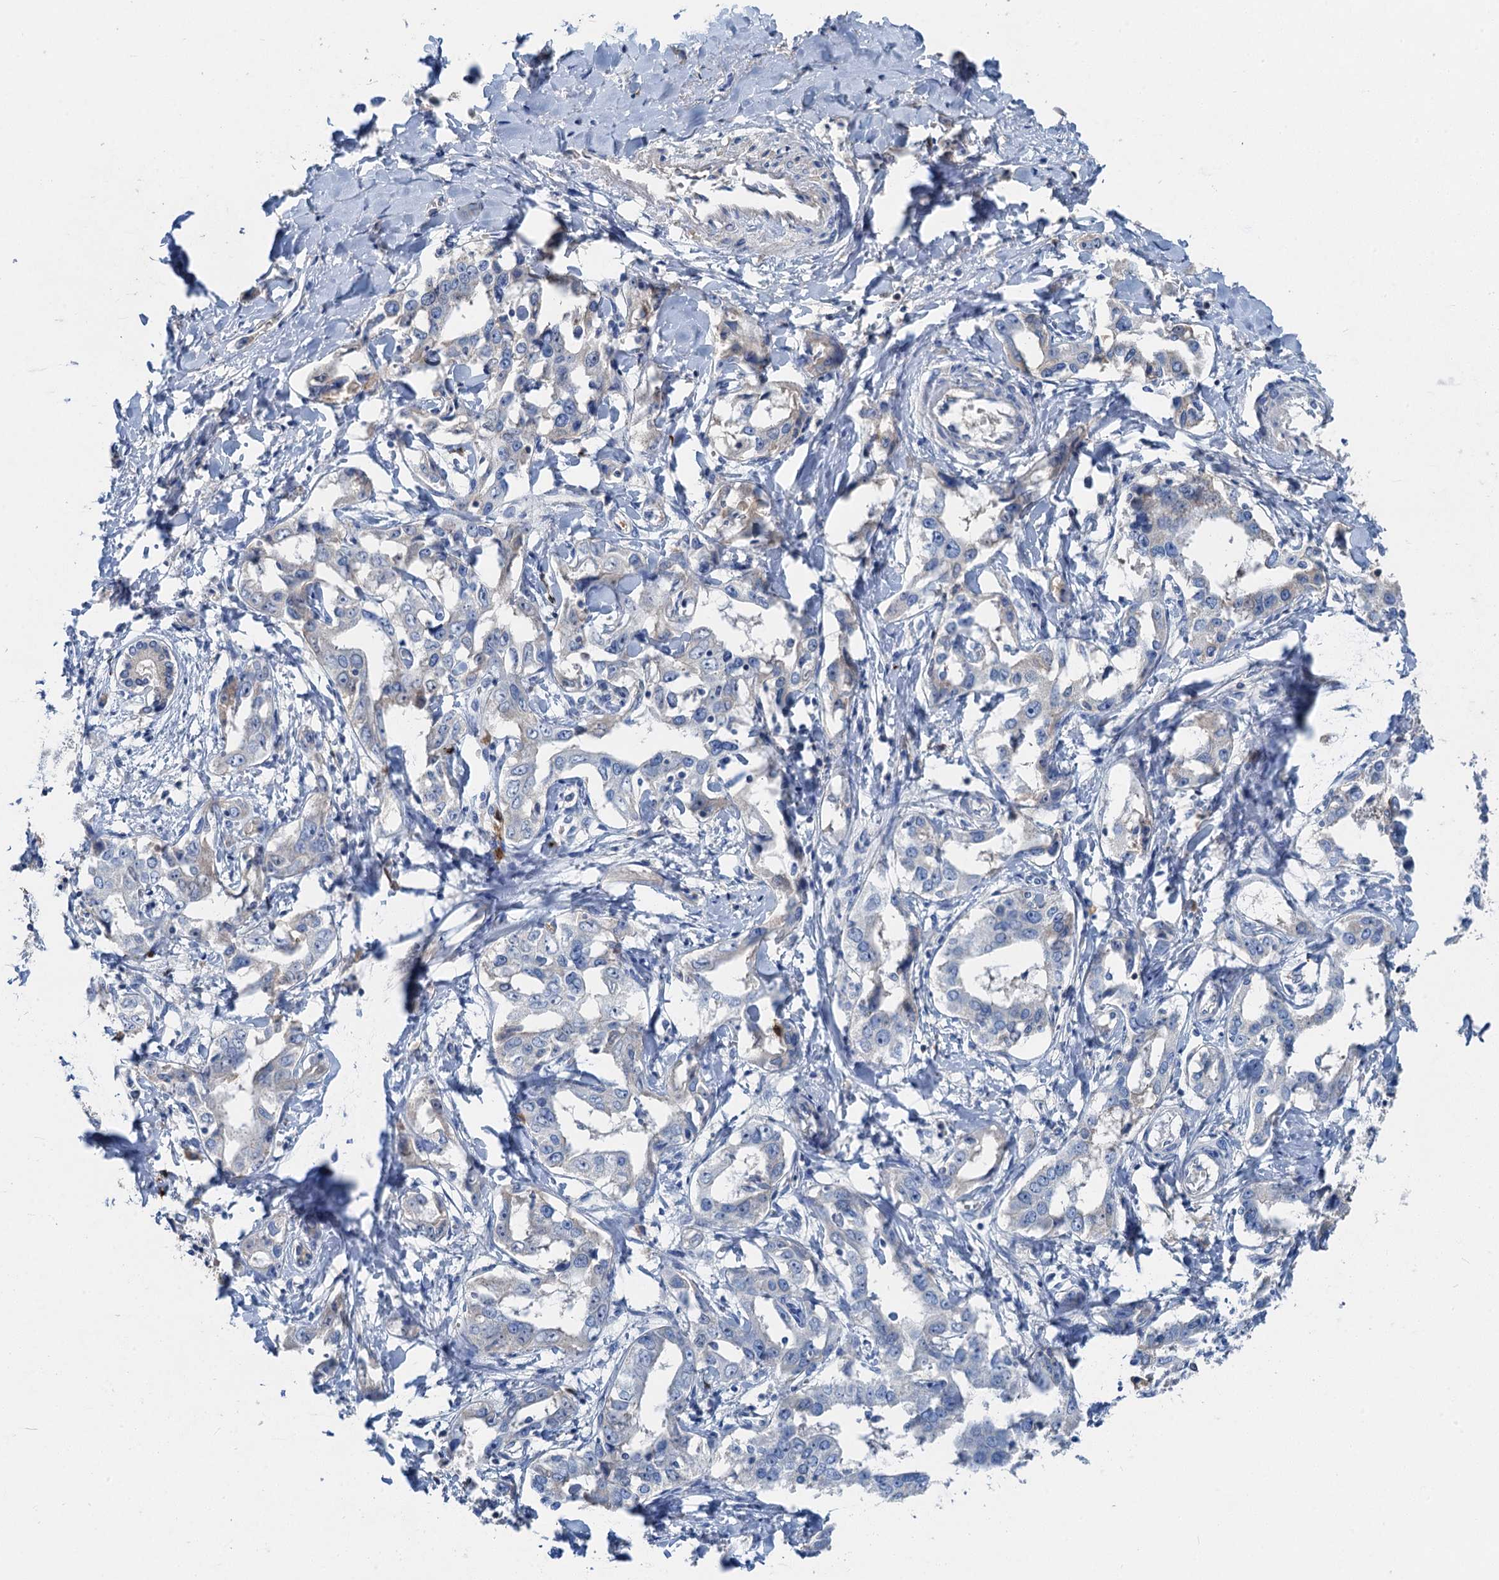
{"staining": {"intensity": "negative", "quantity": "none", "location": "none"}, "tissue": "liver cancer", "cell_type": "Tumor cells", "image_type": "cancer", "snomed": [{"axis": "morphology", "description": "Cholangiocarcinoma"}, {"axis": "topography", "description": "Liver"}], "caption": "Human liver cholangiocarcinoma stained for a protein using immunohistochemistry (IHC) exhibits no positivity in tumor cells.", "gene": "OTOA", "patient": {"sex": "male", "age": 59}}